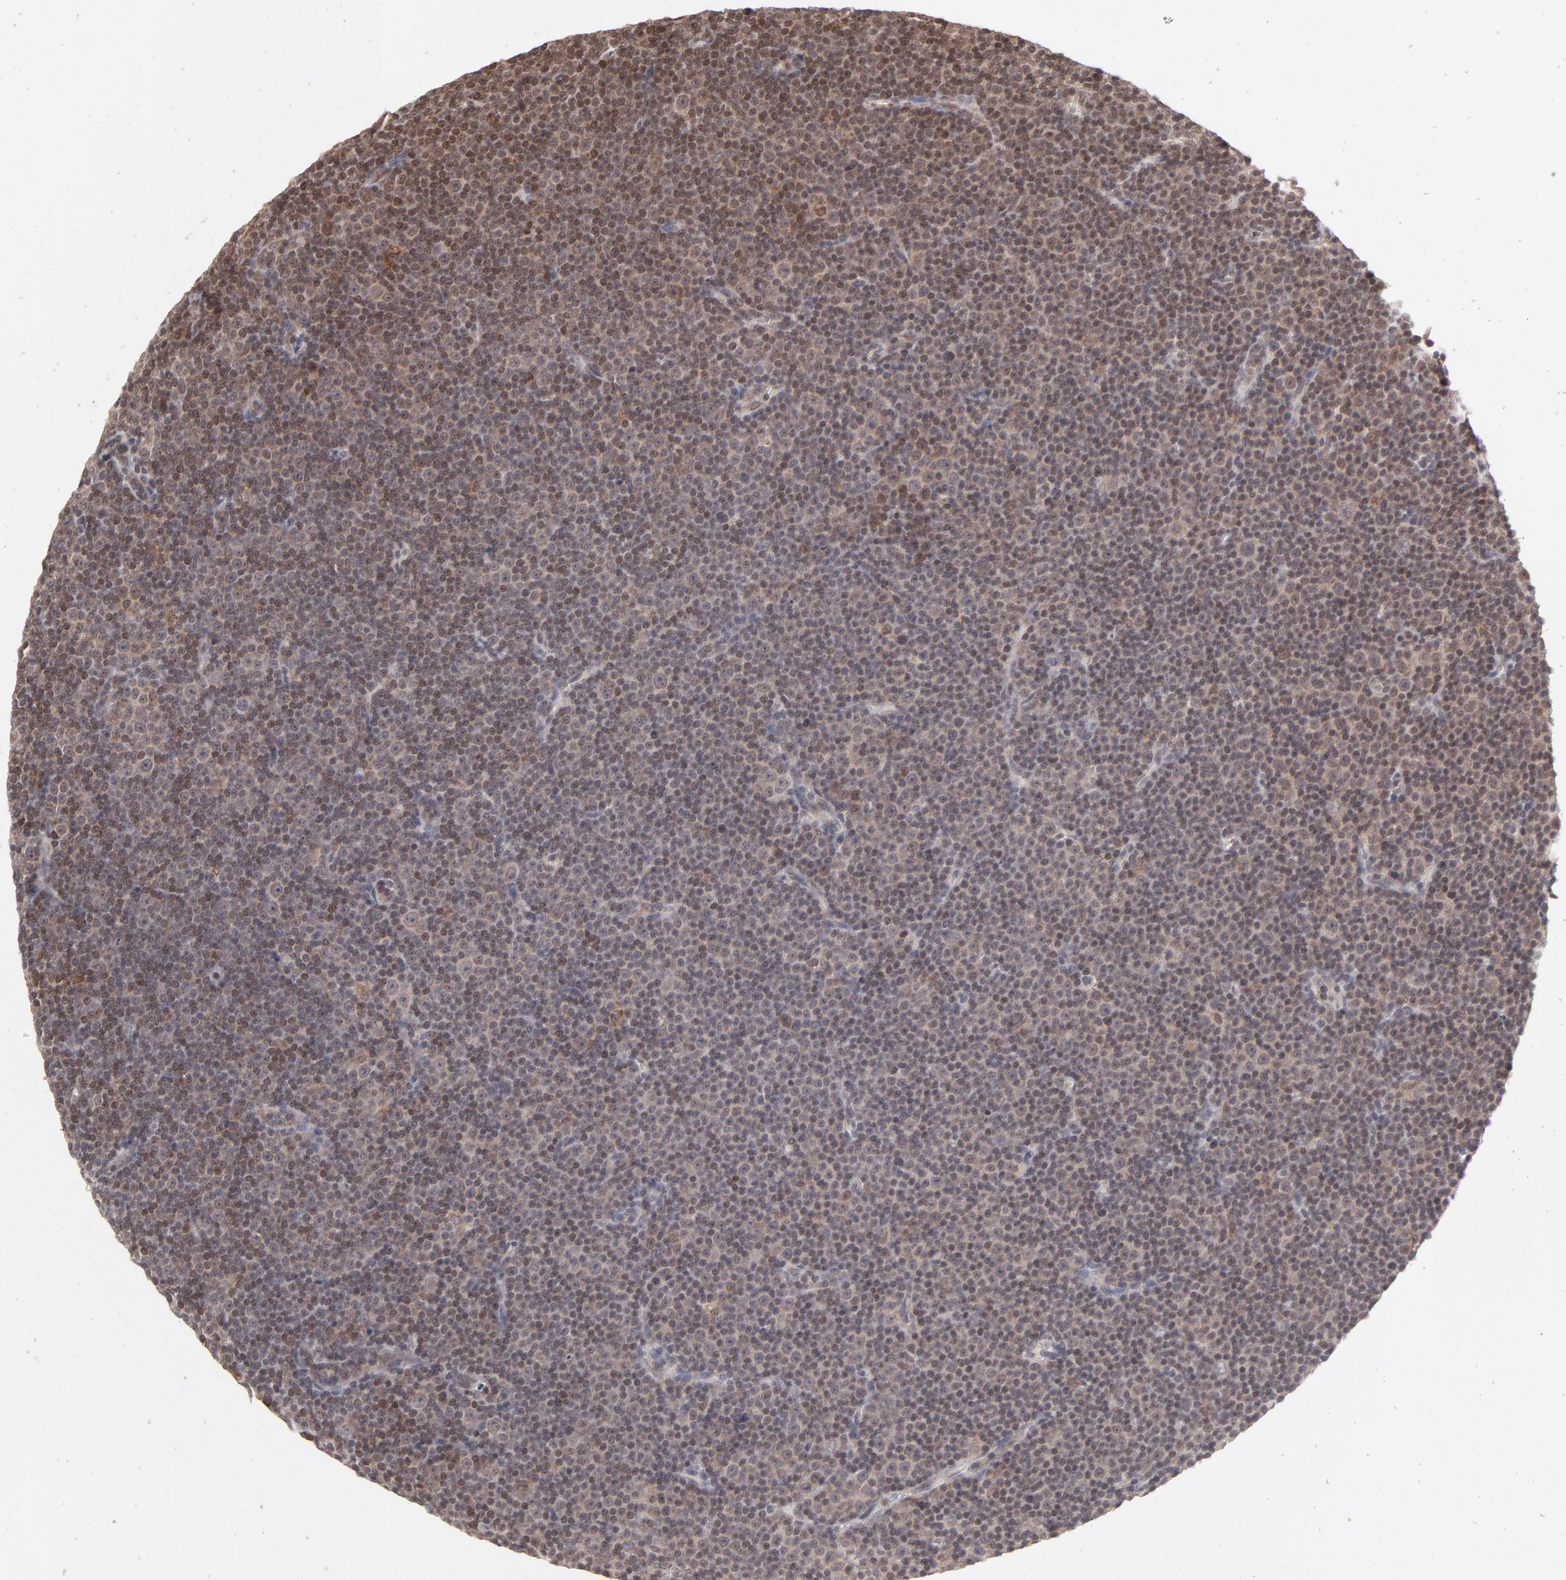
{"staining": {"intensity": "moderate", "quantity": "25%-75%", "location": "nuclear"}, "tissue": "lymphoma", "cell_type": "Tumor cells", "image_type": "cancer", "snomed": [{"axis": "morphology", "description": "Malignant lymphoma, non-Hodgkin's type, Low grade"}, {"axis": "topography", "description": "Lymph node"}], "caption": "Protein staining of malignant lymphoma, non-Hodgkin's type (low-grade) tissue exhibits moderate nuclear expression in approximately 25%-75% of tumor cells.", "gene": "ARIH1", "patient": {"sex": "female", "age": 67}}